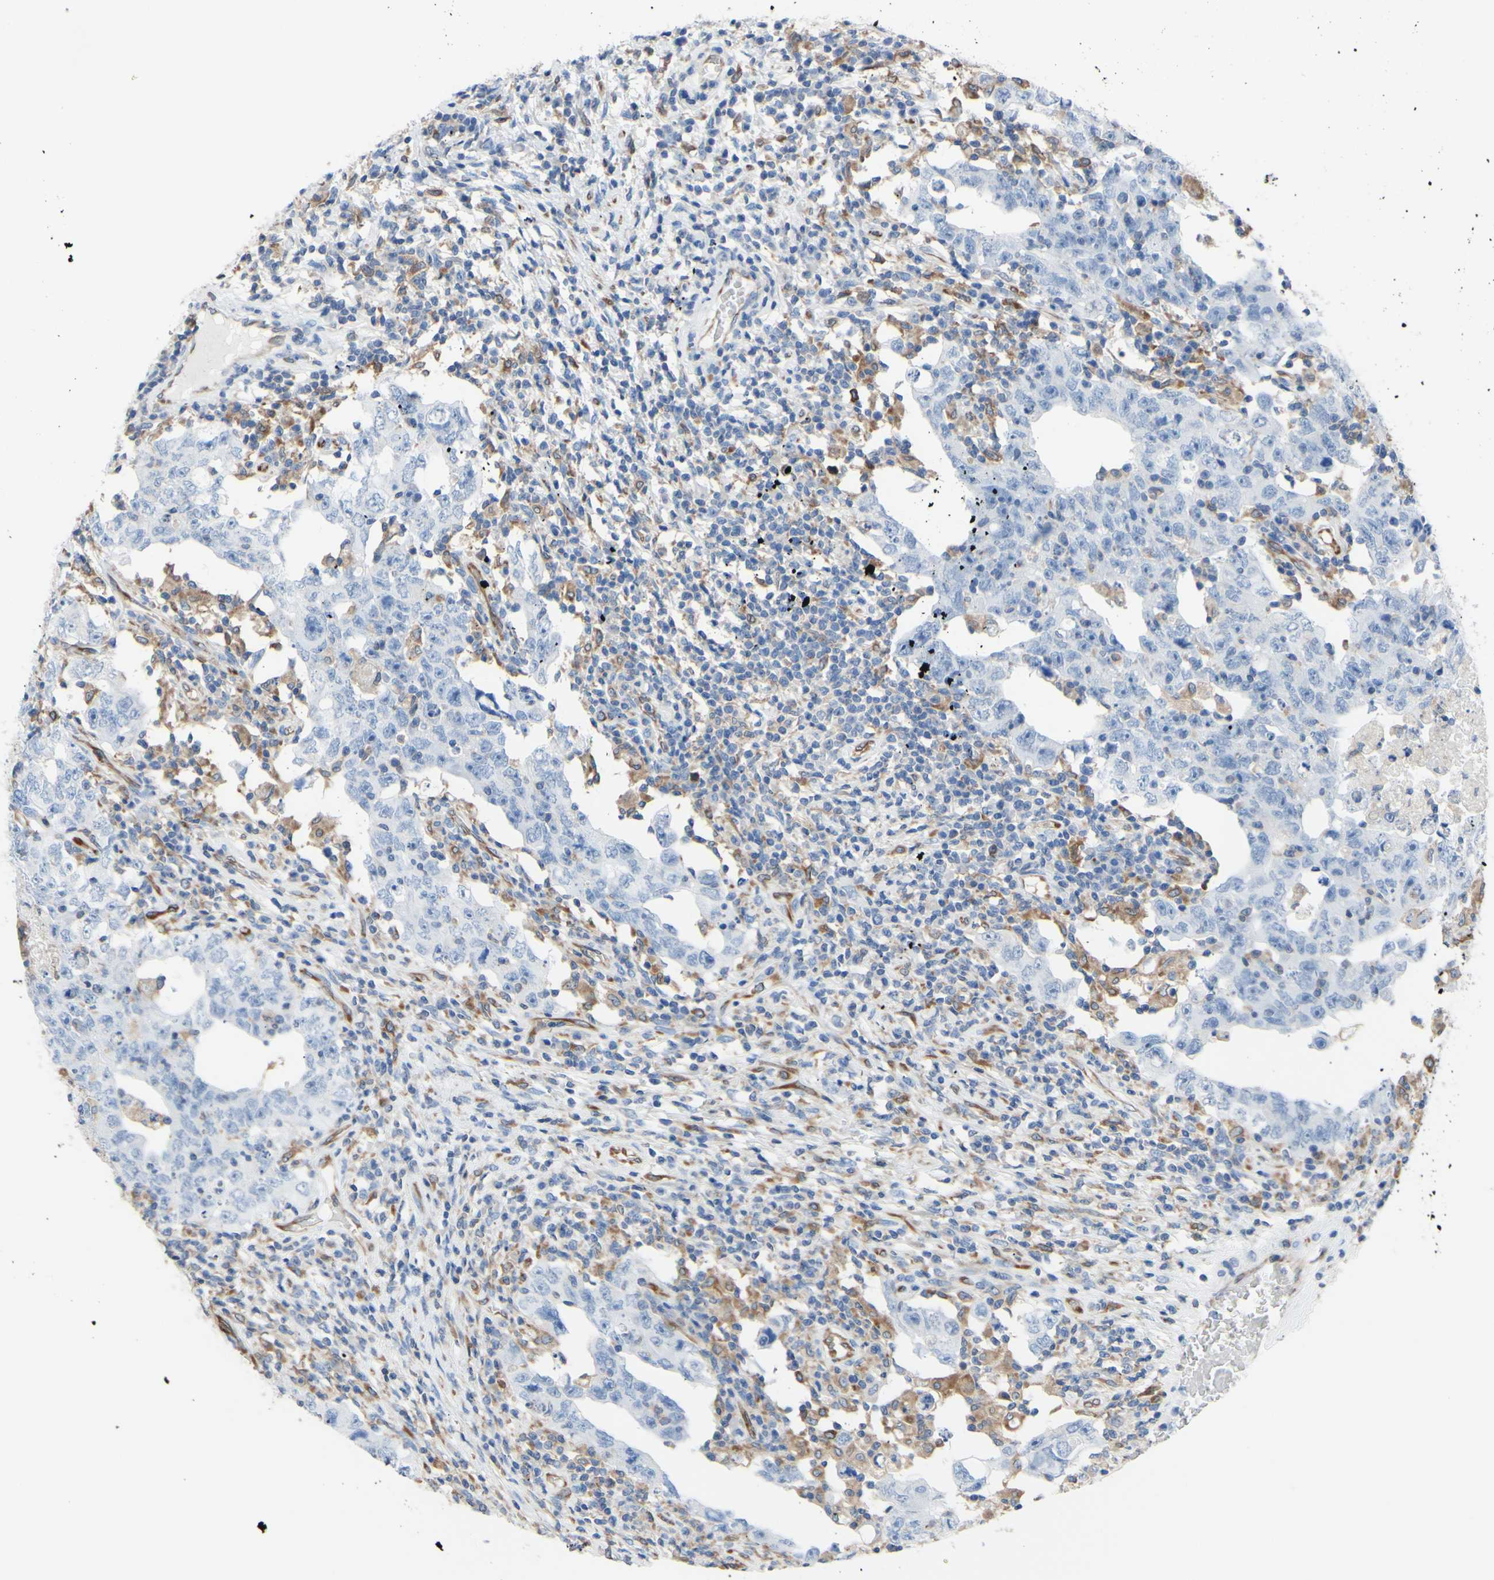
{"staining": {"intensity": "negative", "quantity": "none", "location": "none"}, "tissue": "testis cancer", "cell_type": "Tumor cells", "image_type": "cancer", "snomed": [{"axis": "morphology", "description": "Carcinoma, Embryonal, NOS"}, {"axis": "topography", "description": "Testis"}], "caption": "High magnification brightfield microscopy of testis embryonal carcinoma stained with DAB (brown) and counterstained with hematoxylin (blue): tumor cells show no significant positivity. Nuclei are stained in blue.", "gene": "MGST2", "patient": {"sex": "male", "age": 26}}